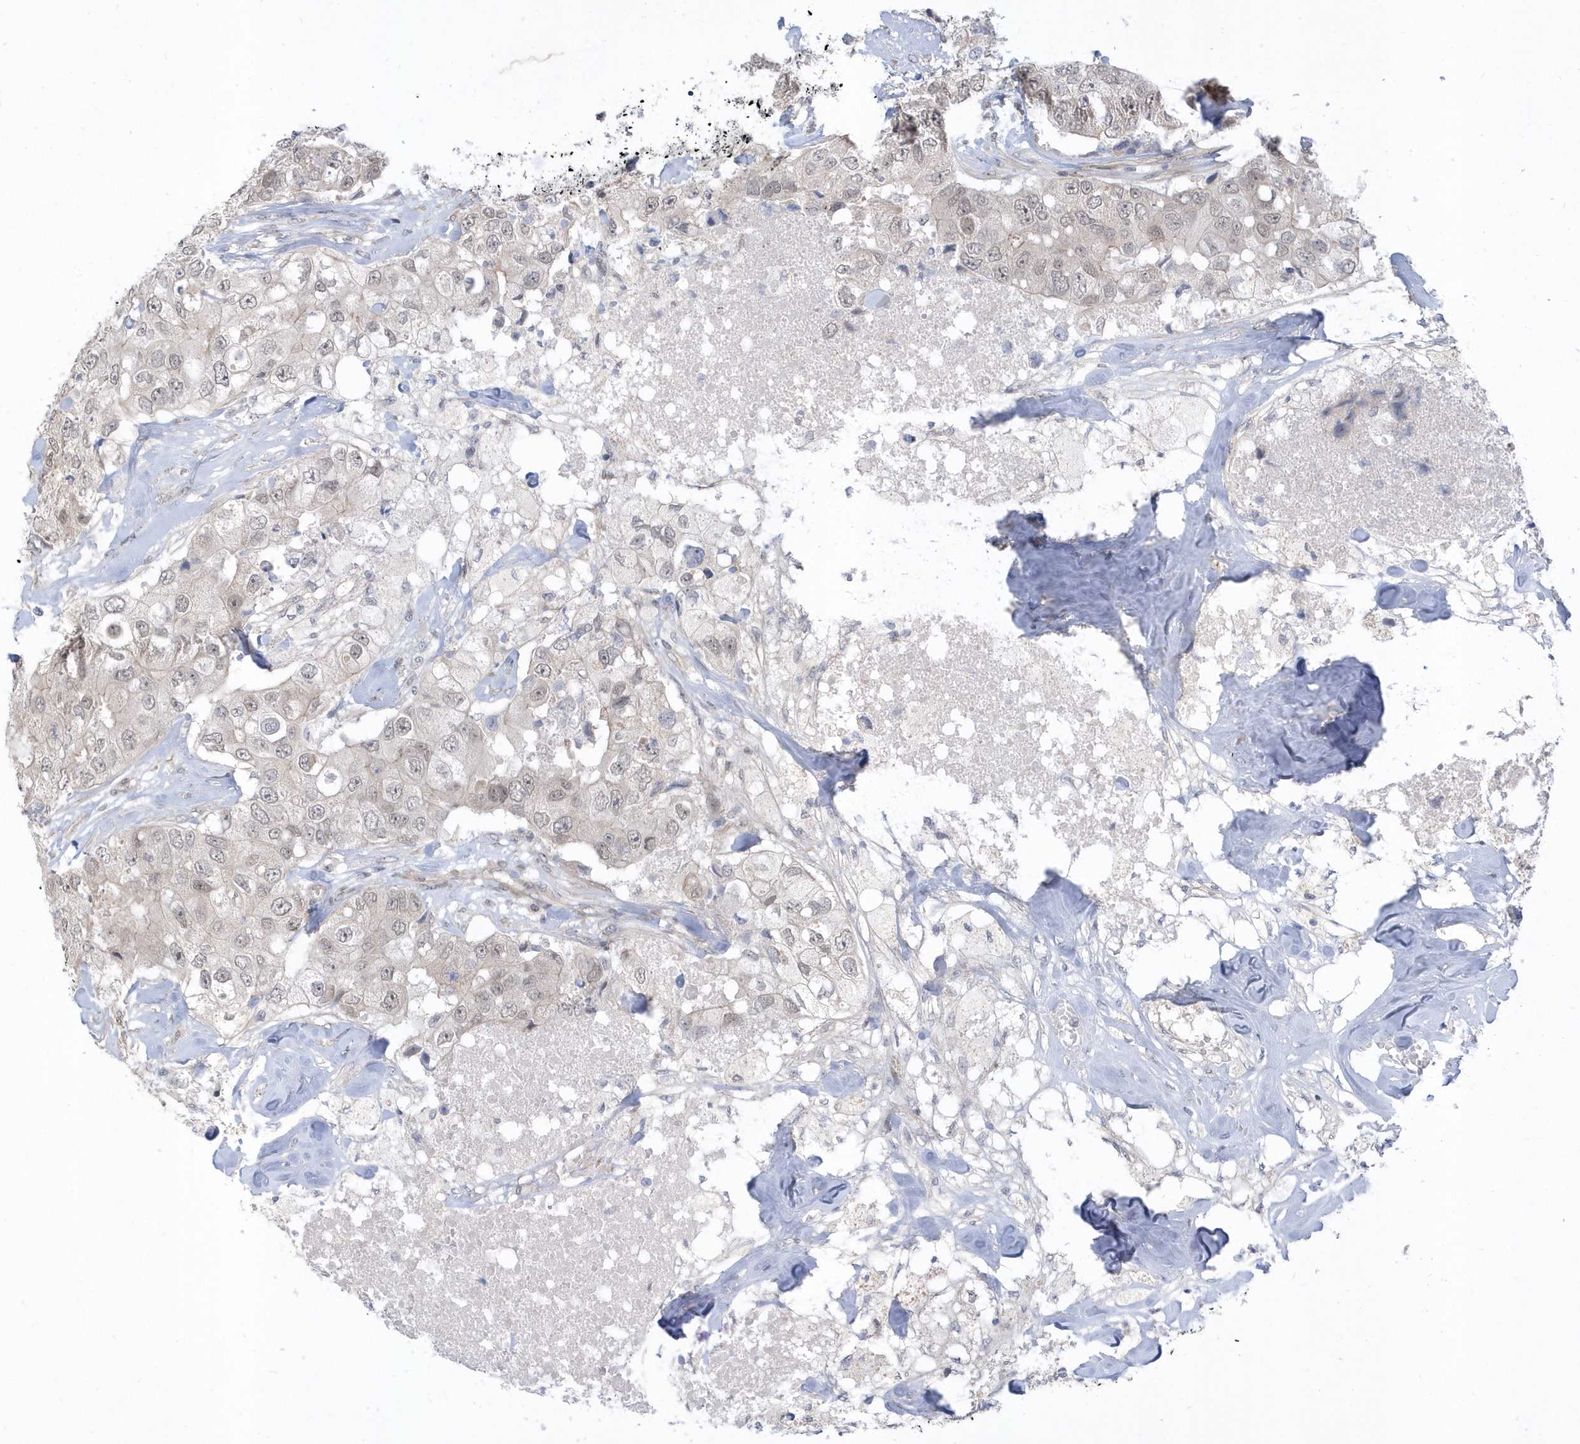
{"staining": {"intensity": "negative", "quantity": "none", "location": "none"}, "tissue": "breast cancer", "cell_type": "Tumor cells", "image_type": "cancer", "snomed": [{"axis": "morphology", "description": "Duct carcinoma"}, {"axis": "topography", "description": "Breast"}], "caption": "Histopathology image shows no significant protein staining in tumor cells of breast cancer (intraductal carcinoma).", "gene": "USP53", "patient": {"sex": "female", "age": 62}}